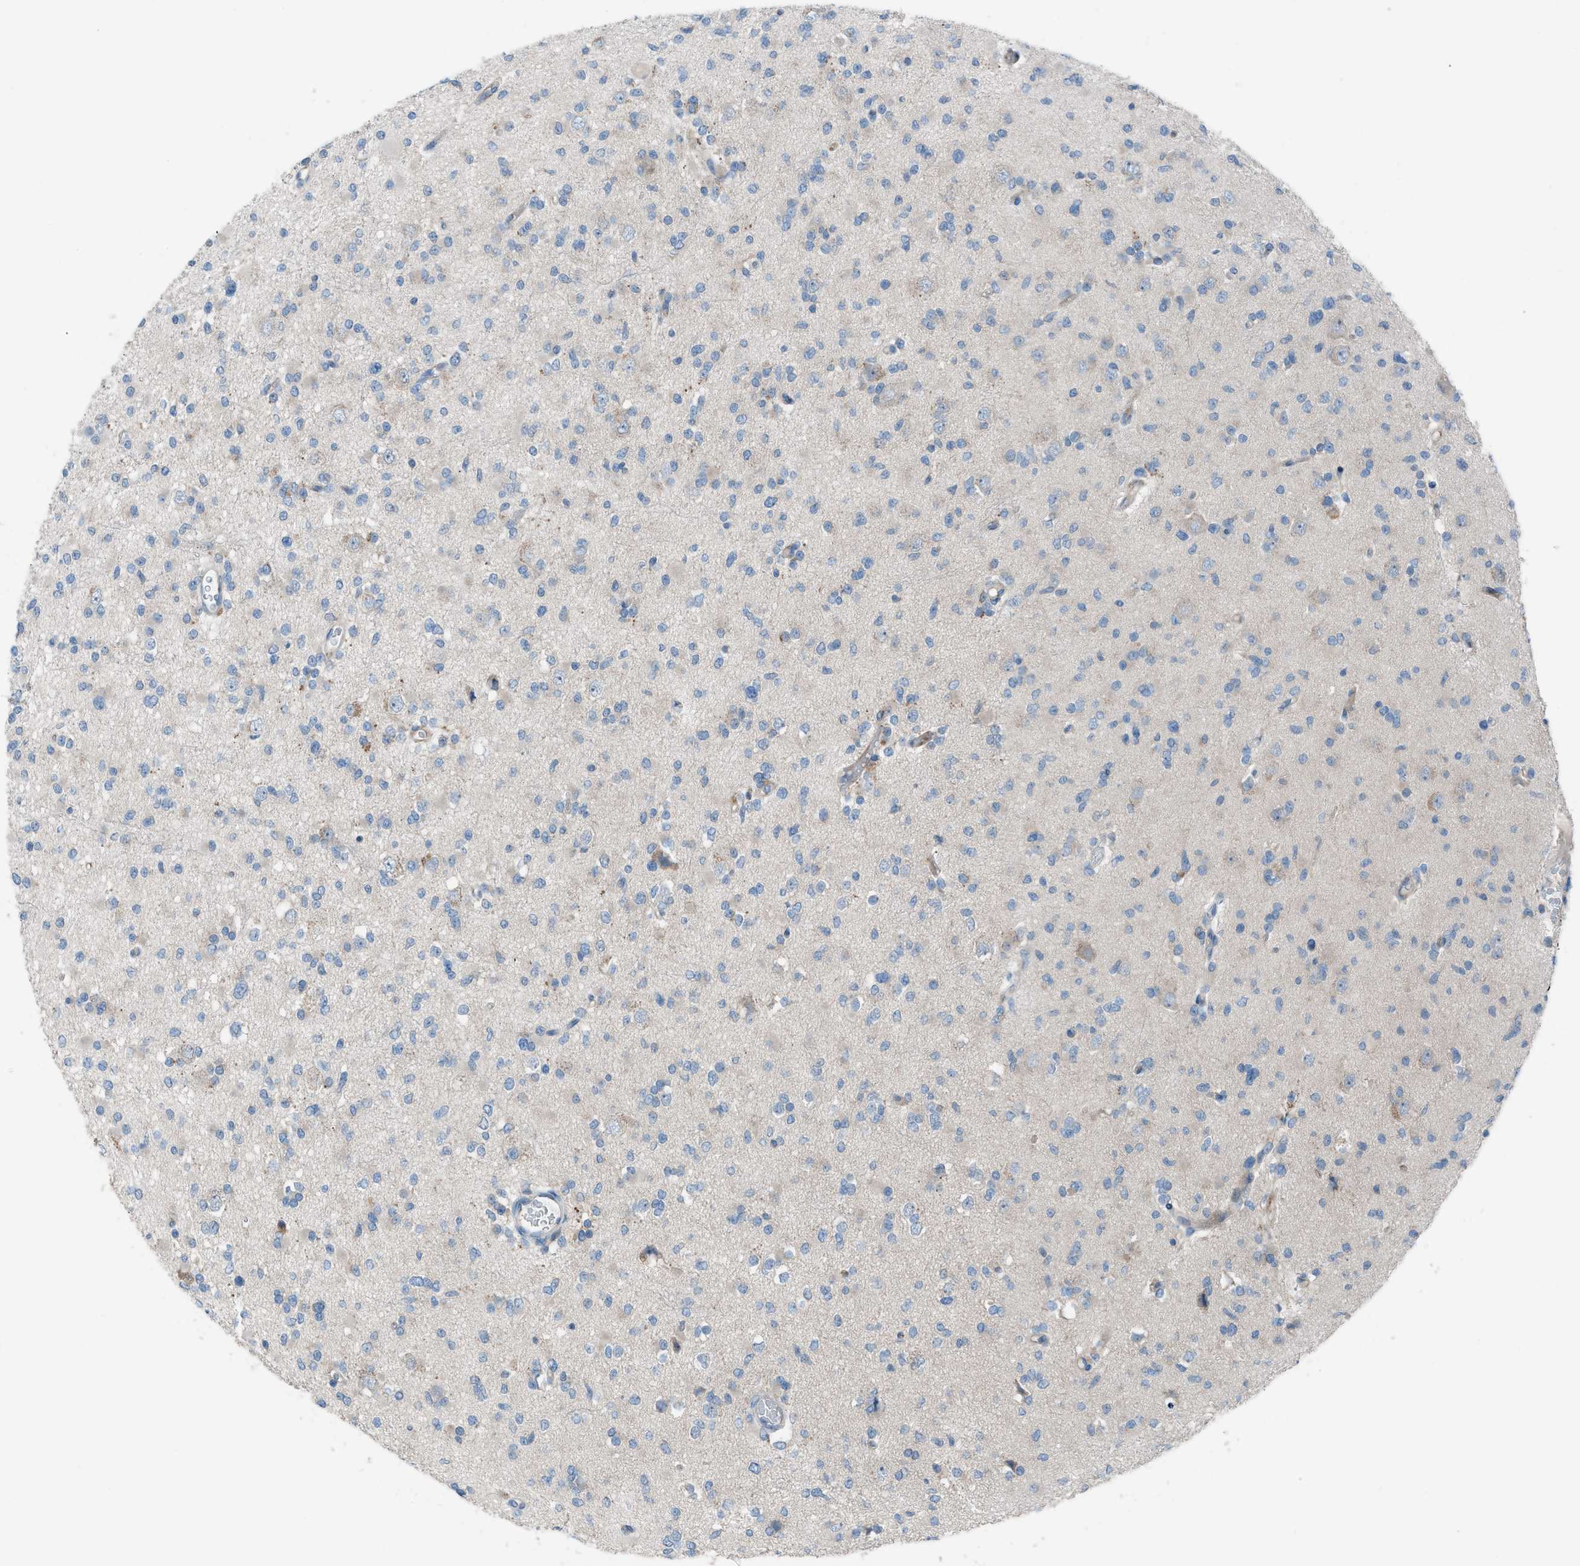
{"staining": {"intensity": "negative", "quantity": "none", "location": "none"}, "tissue": "glioma", "cell_type": "Tumor cells", "image_type": "cancer", "snomed": [{"axis": "morphology", "description": "Glioma, malignant, Low grade"}, {"axis": "topography", "description": "Brain"}], "caption": "Low-grade glioma (malignant) was stained to show a protein in brown. There is no significant staining in tumor cells.", "gene": "HEG1", "patient": {"sex": "female", "age": 22}}